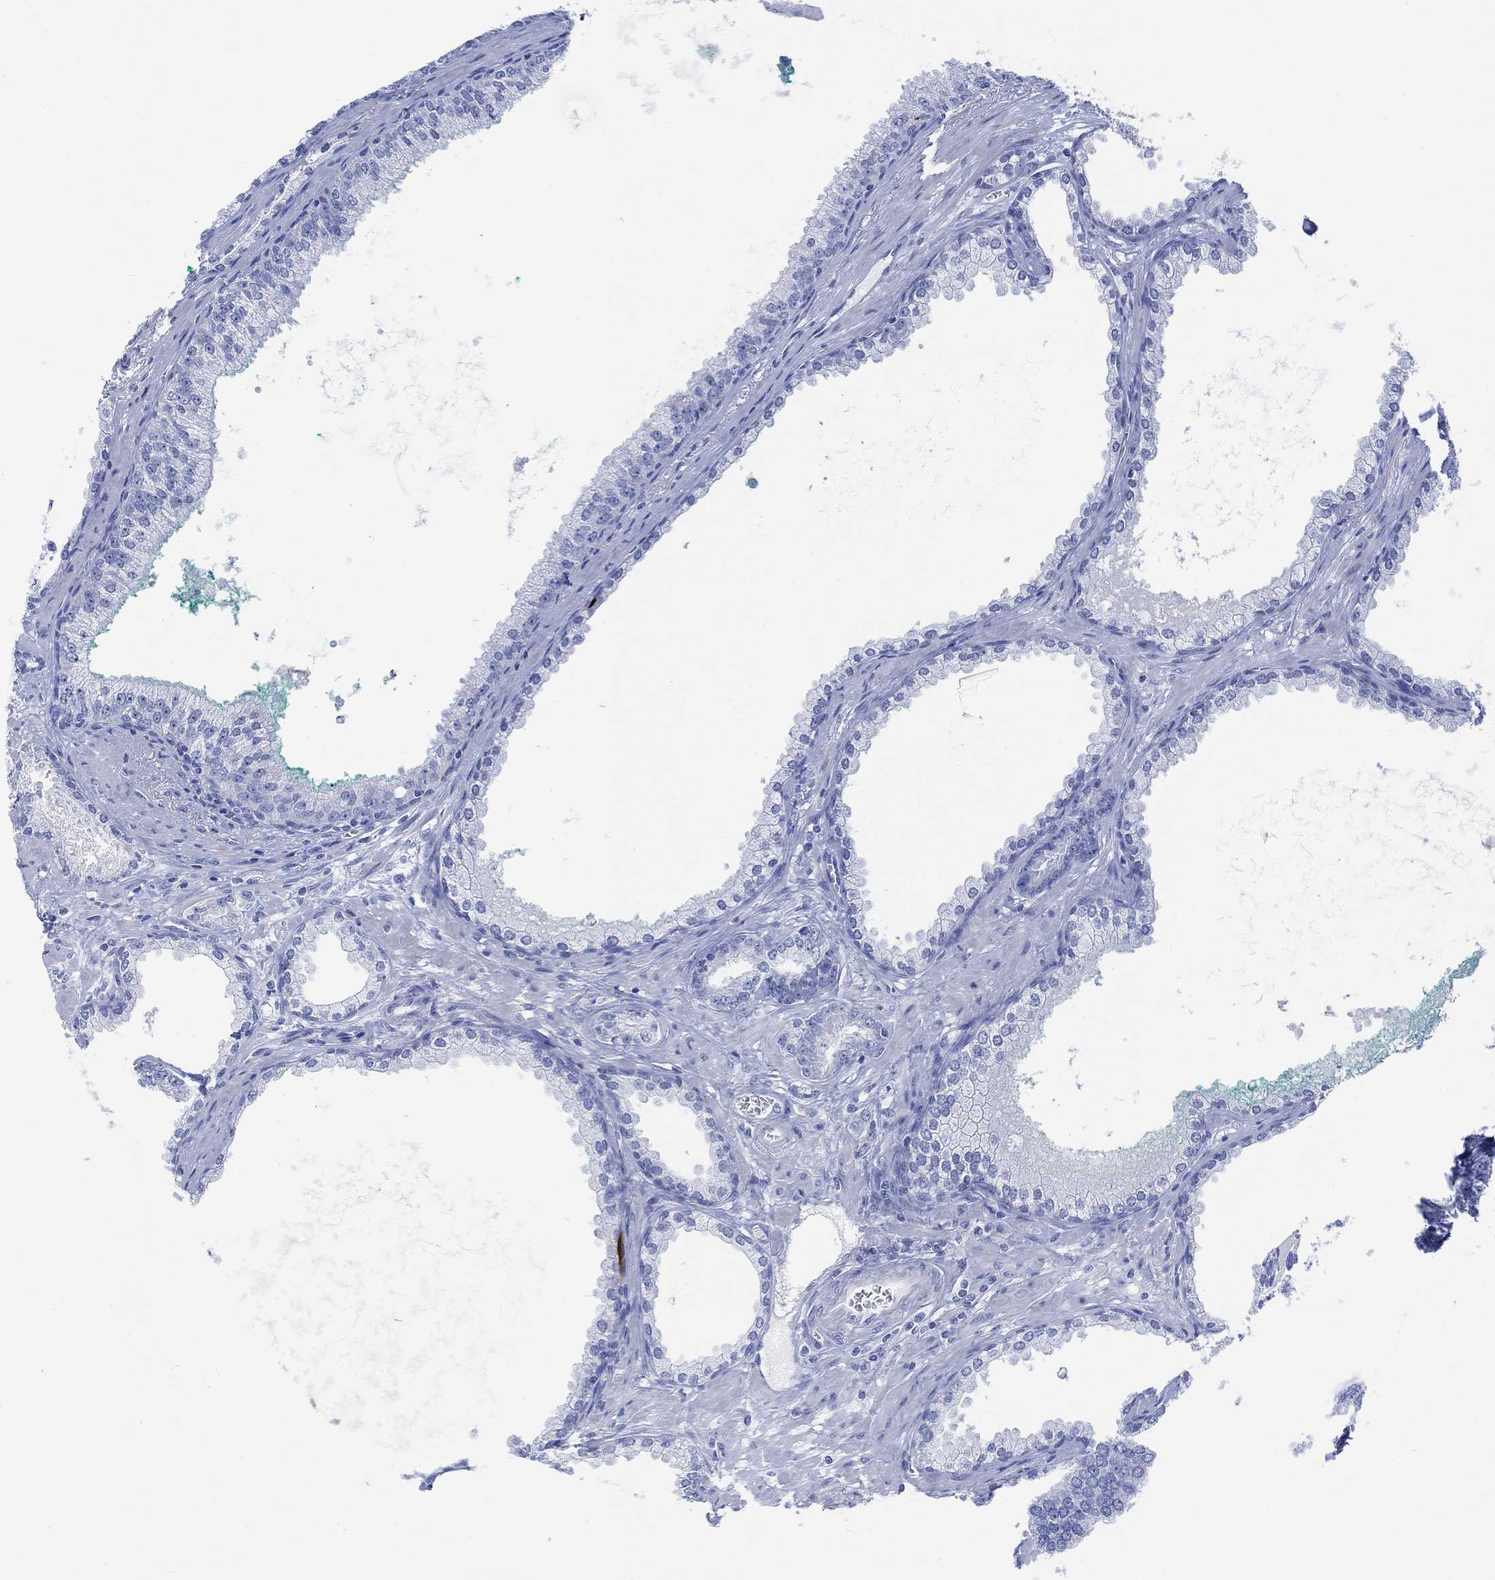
{"staining": {"intensity": "negative", "quantity": "none", "location": "none"}, "tissue": "prostate cancer", "cell_type": "Tumor cells", "image_type": "cancer", "snomed": [{"axis": "morphology", "description": "Adenocarcinoma, NOS"}, {"axis": "topography", "description": "Prostate"}], "caption": "Tumor cells show no significant staining in adenocarcinoma (prostate). (Stains: DAB (3,3'-diaminobenzidine) immunohistochemistry (IHC) with hematoxylin counter stain, Microscopy: brightfield microscopy at high magnification).", "gene": "CALCA", "patient": {"sex": "male", "age": 67}}